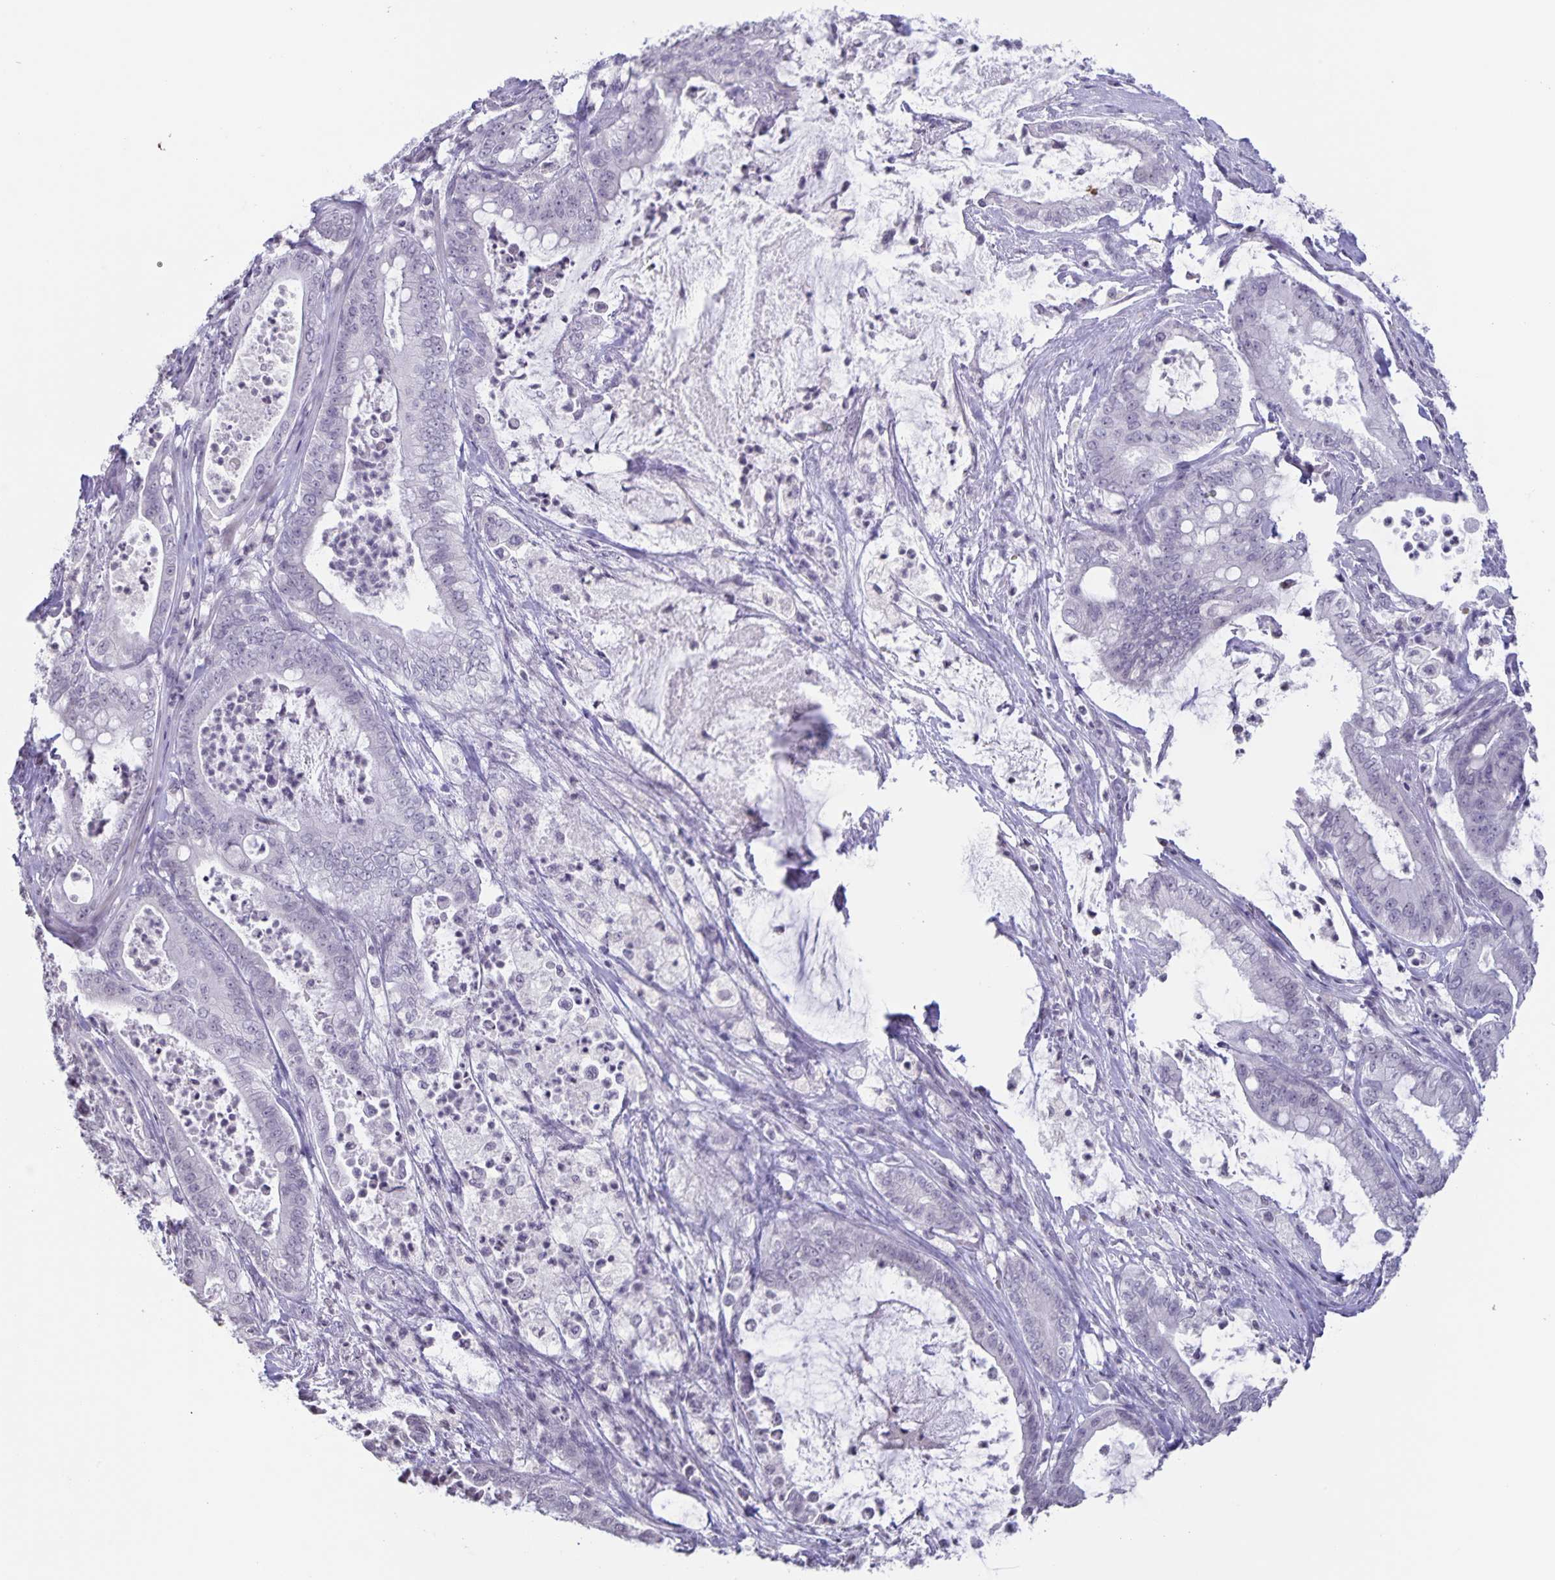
{"staining": {"intensity": "negative", "quantity": "none", "location": "none"}, "tissue": "pancreatic cancer", "cell_type": "Tumor cells", "image_type": "cancer", "snomed": [{"axis": "morphology", "description": "Adenocarcinoma, NOS"}, {"axis": "topography", "description": "Pancreas"}], "caption": "Immunohistochemistry of human pancreatic cancer (adenocarcinoma) exhibits no expression in tumor cells. (DAB (3,3'-diaminobenzidine) IHC, high magnification).", "gene": "AQP4", "patient": {"sex": "male", "age": 71}}